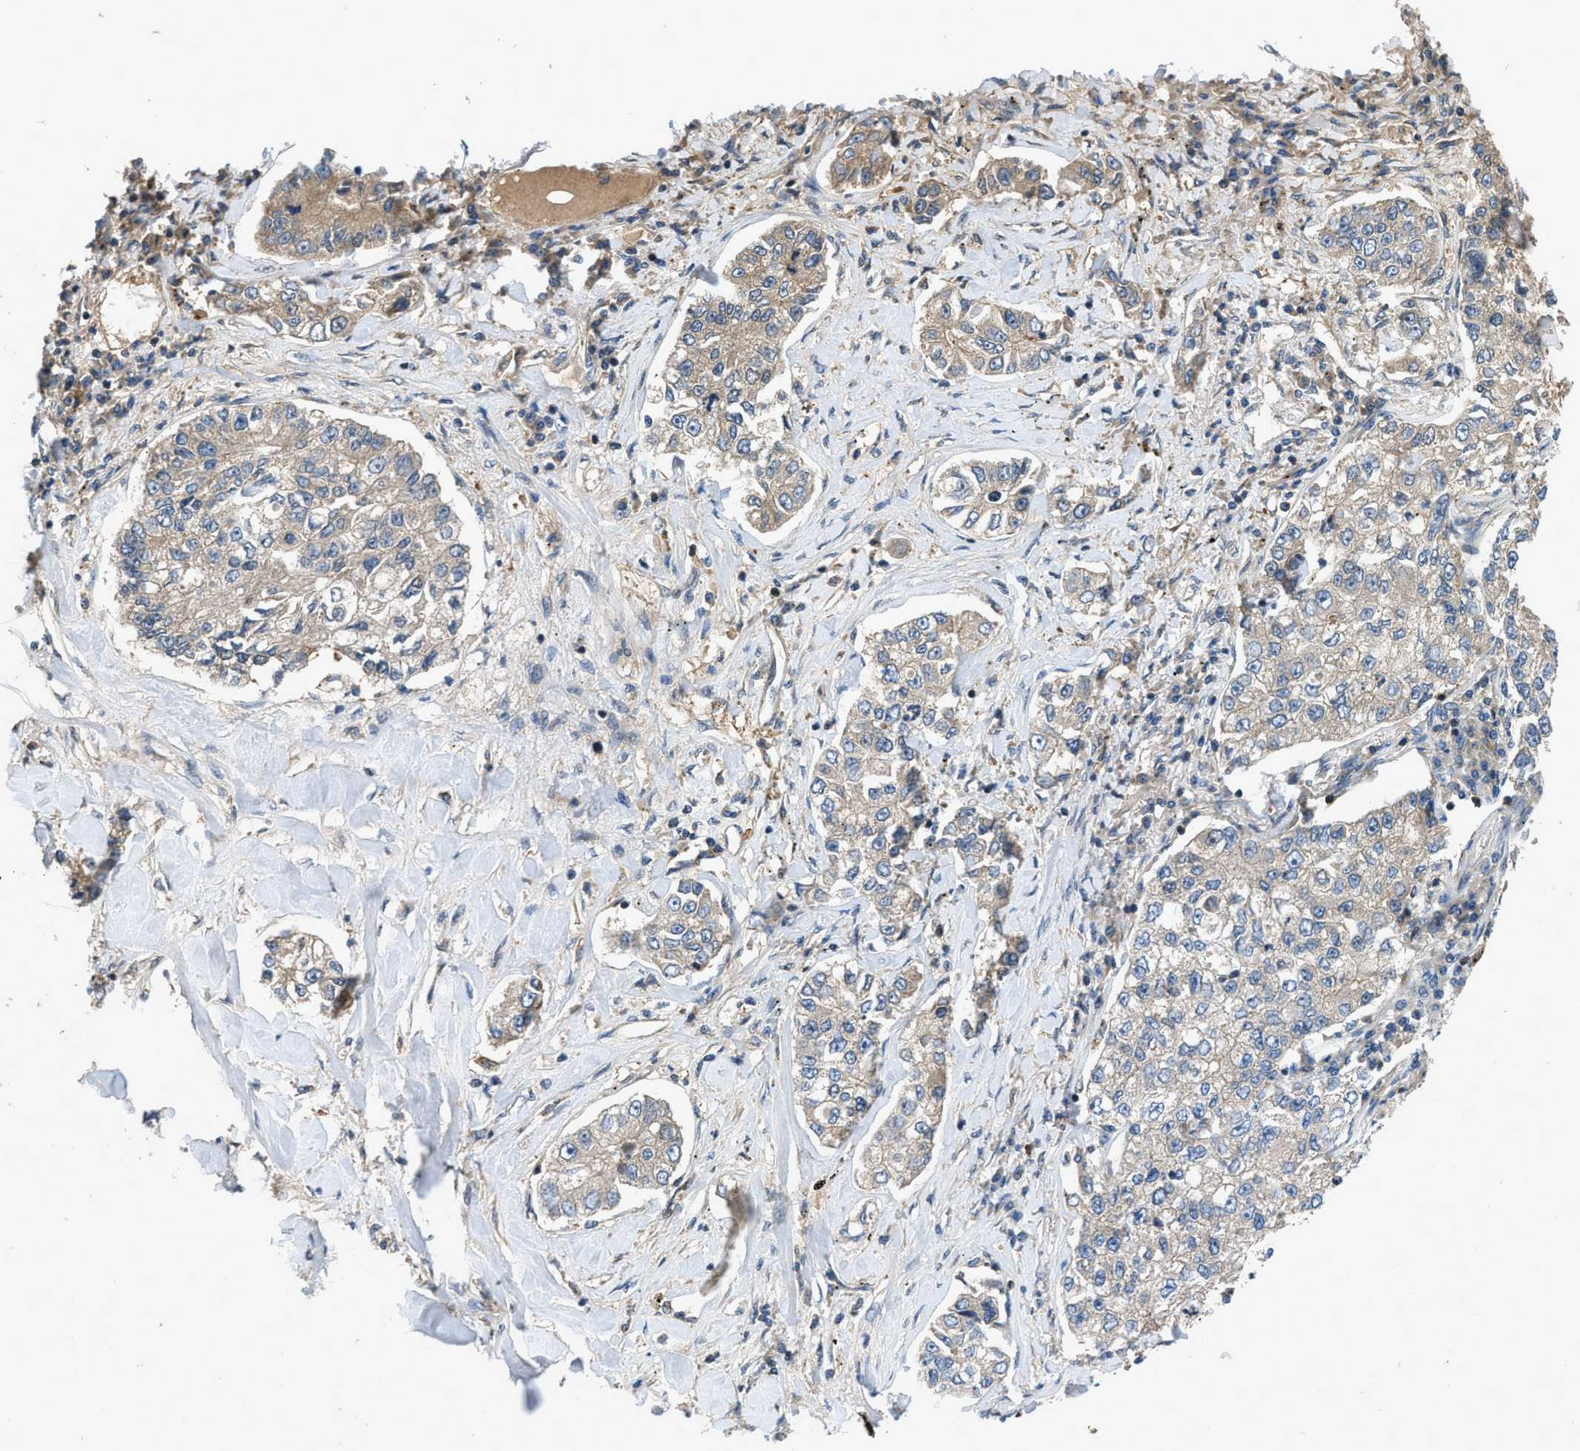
{"staining": {"intensity": "weak", "quantity": "25%-75%", "location": "cytoplasmic/membranous"}, "tissue": "lung cancer", "cell_type": "Tumor cells", "image_type": "cancer", "snomed": [{"axis": "morphology", "description": "Adenocarcinoma, NOS"}, {"axis": "topography", "description": "Lung"}], "caption": "This is a histology image of IHC staining of lung cancer (adenocarcinoma), which shows weak positivity in the cytoplasmic/membranous of tumor cells.", "gene": "GPR31", "patient": {"sex": "male", "age": 49}}